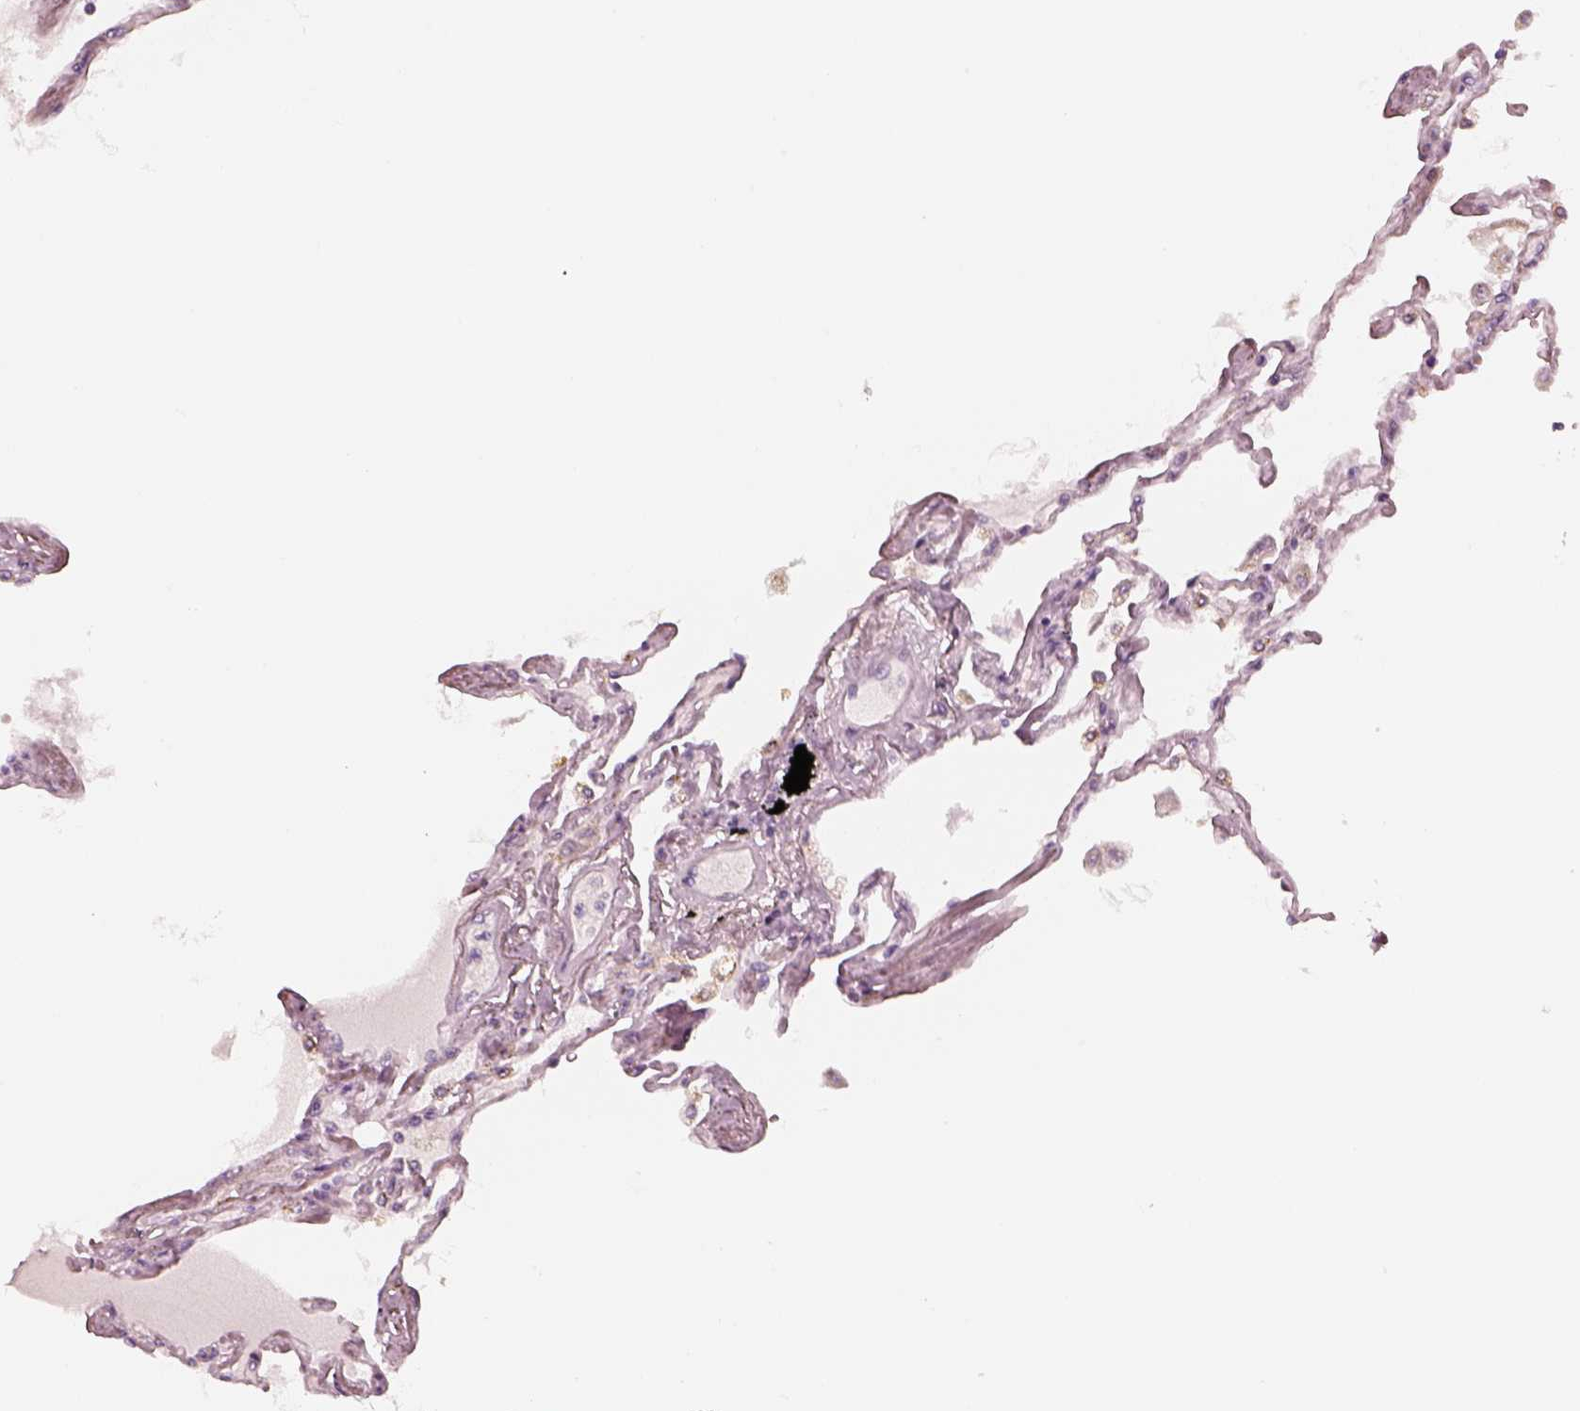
{"staining": {"intensity": "negative", "quantity": "none", "location": "none"}, "tissue": "lung", "cell_type": "Alveolar cells", "image_type": "normal", "snomed": [{"axis": "morphology", "description": "Normal tissue, NOS"}, {"axis": "morphology", "description": "Adenocarcinoma, NOS"}, {"axis": "topography", "description": "Cartilage tissue"}, {"axis": "topography", "description": "Lung"}], "caption": "Immunohistochemistry (IHC) photomicrograph of unremarkable lung stained for a protein (brown), which reveals no expression in alveolar cells.", "gene": "EGR4", "patient": {"sex": "female", "age": 67}}